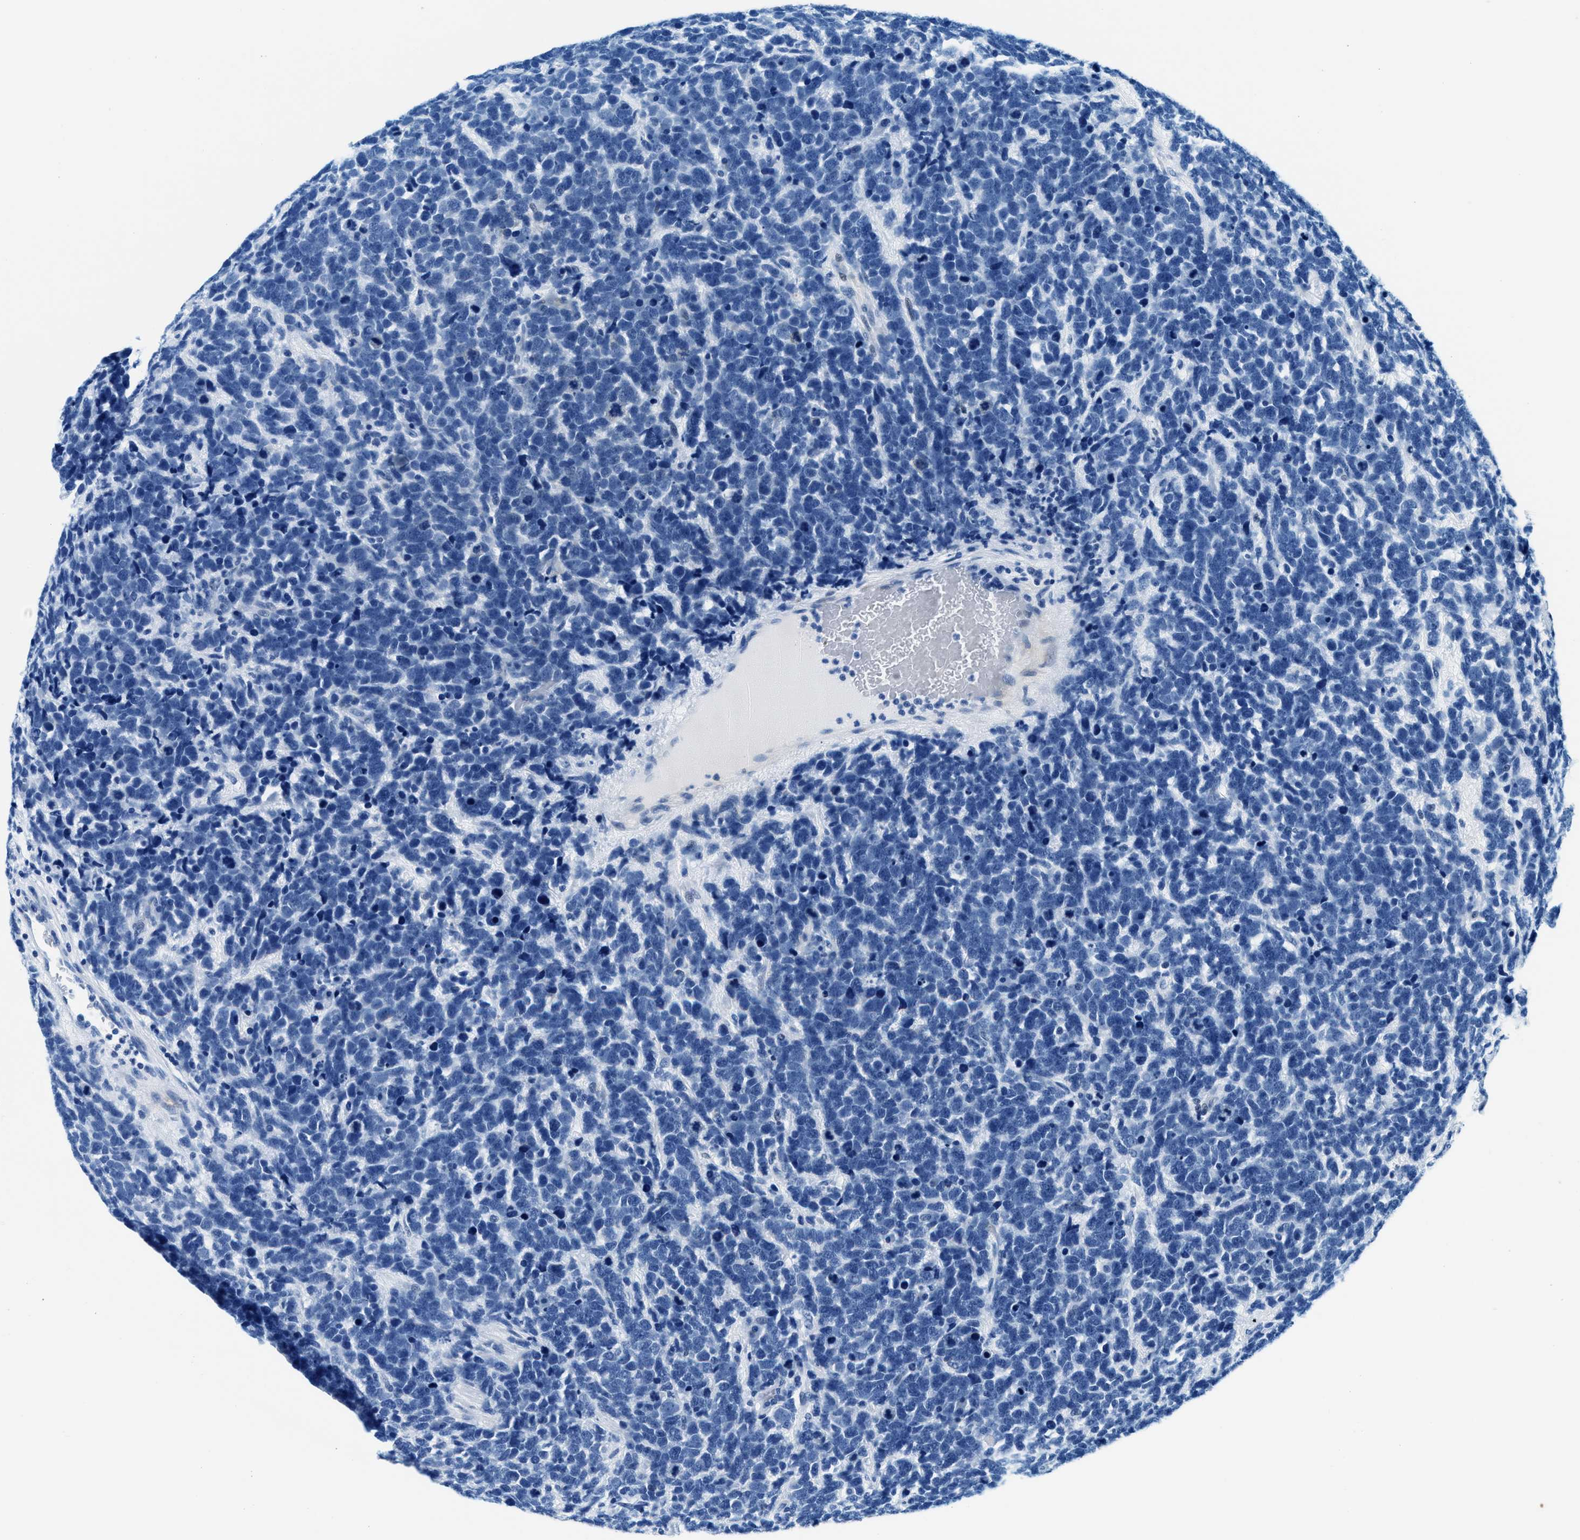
{"staining": {"intensity": "negative", "quantity": "none", "location": "none"}, "tissue": "urothelial cancer", "cell_type": "Tumor cells", "image_type": "cancer", "snomed": [{"axis": "morphology", "description": "Urothelial carcinoma, High grade"}, {"axis": "topography", "description": "Urinary bladder"}], "caption": "Immunohistochemical staining of urothelial cancer exhibits no significant staining in tumor cells.", "gene": "VPS53", "patient": {"sex": "female", "age": 82}}